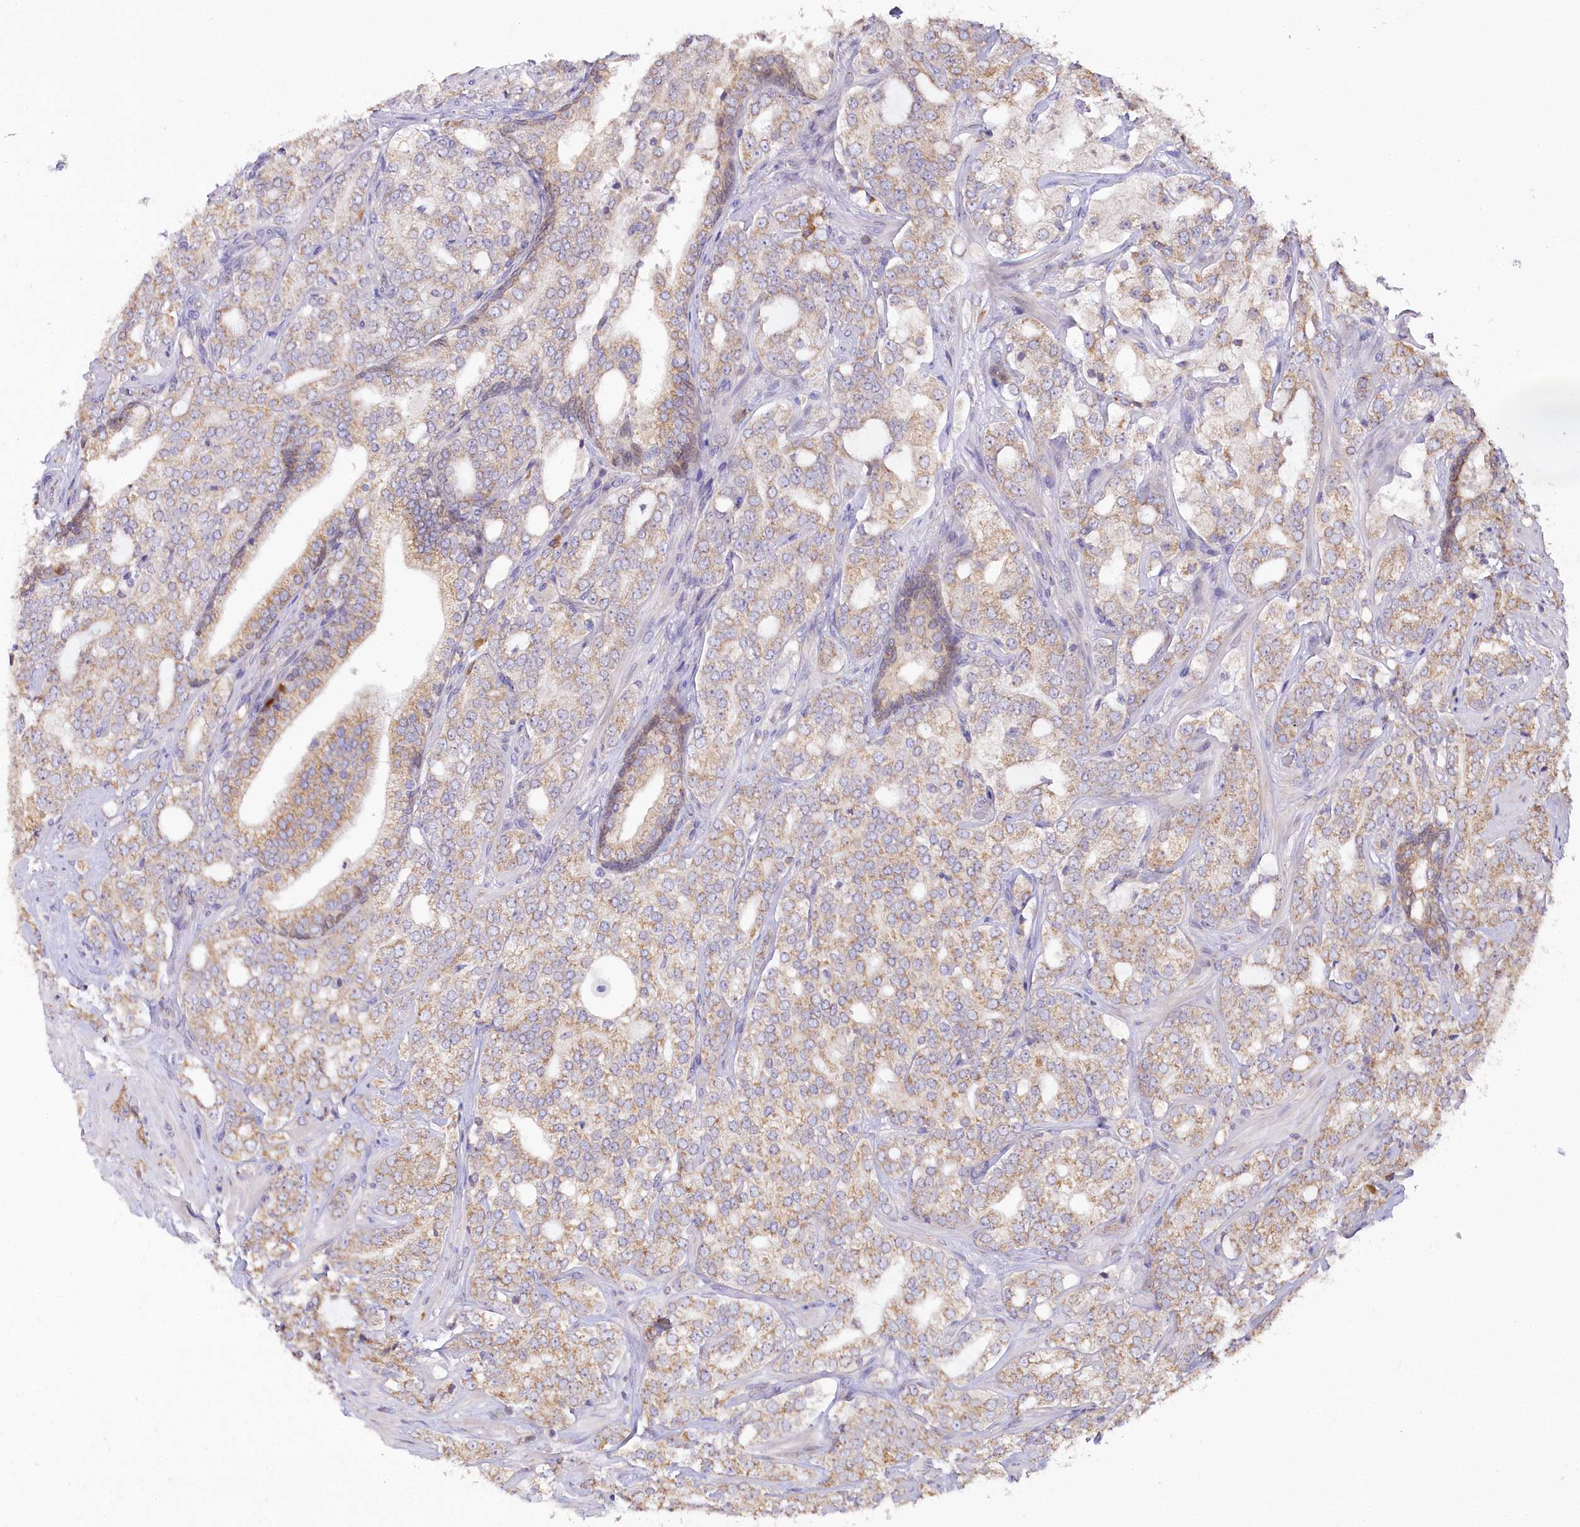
{"staining": {"intensity": "moderate", "quantity": "25%-75%", "location": "cytoplasmic/membranous"}, "tissue": "prostate cancer", "cell_type": "Tumor cells", "image_type": "cancer", "snomed": [{"axis": "morphology", "description": "Adenocarcinoma, High grade"}, {"axis": "topography", "description": "Prostate"}], "caption": "Prostate cancer stained with immunohistochemistry shows moderate cytoplasmic/membranous staining in approximately 25%-75% of tumor cells. The staining was performed using DAB, with brown indicating positive protein expression. Nuclei are stained blue with hematoxylin.", "gene": "STT3B", "patient": {"sex": "male", "age": 64}}